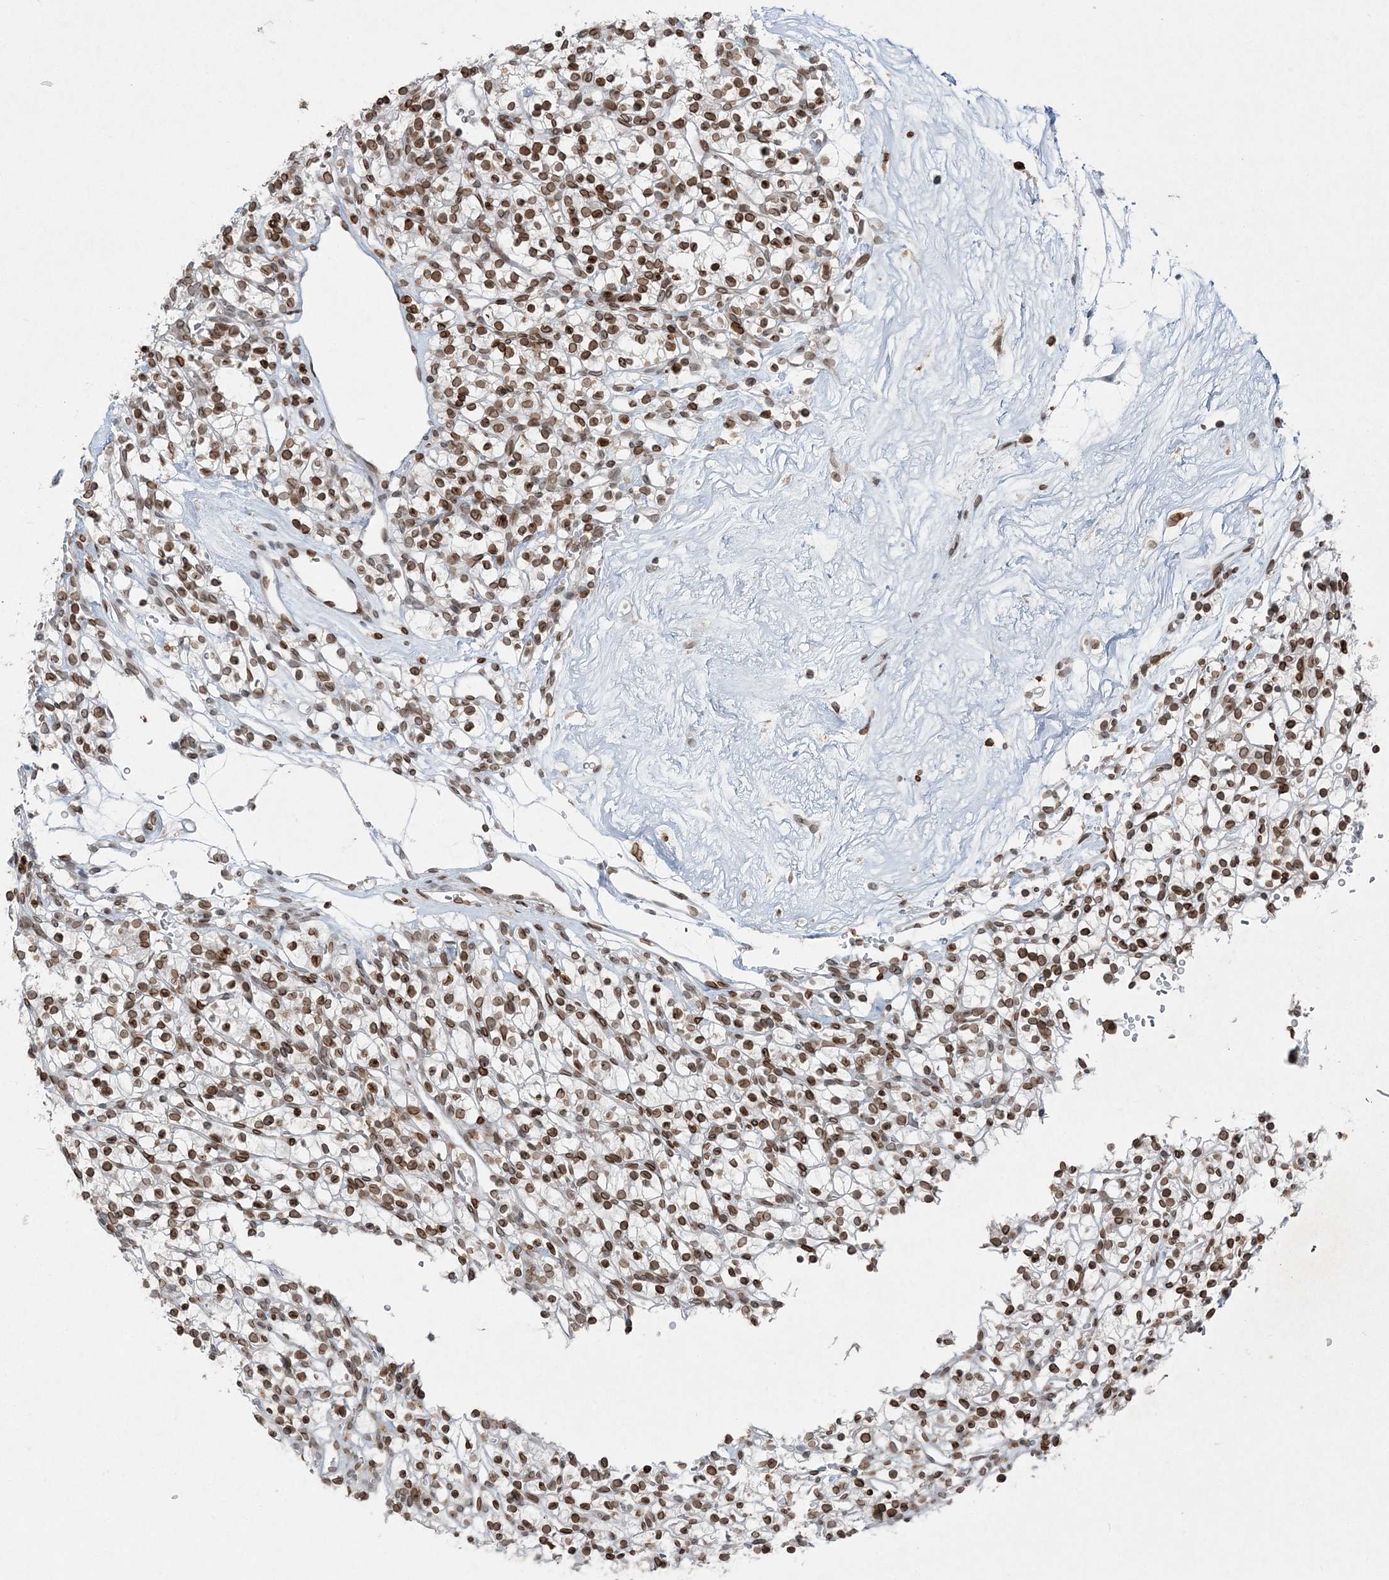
{"staining": {"intensity": "moderate", "quantity": ">75%", "location": "nuclear"}, "tissue": "renal cancer", "cell_type": "Tumor cells", "image_type": "cancer", "snomed": [{"axis": "morphology", "description": "Adenocarcinoma, NOS"}, {"axis": "topography", "description": "Kidney"}], "caption": "Protein expression analysis of human adenocarcinoma (renal) reveals moderate nuclear positivity in approximately >75% of tumor cells.", "gene": "GJD4", "patient": {"sex": "female", "age": 57}}